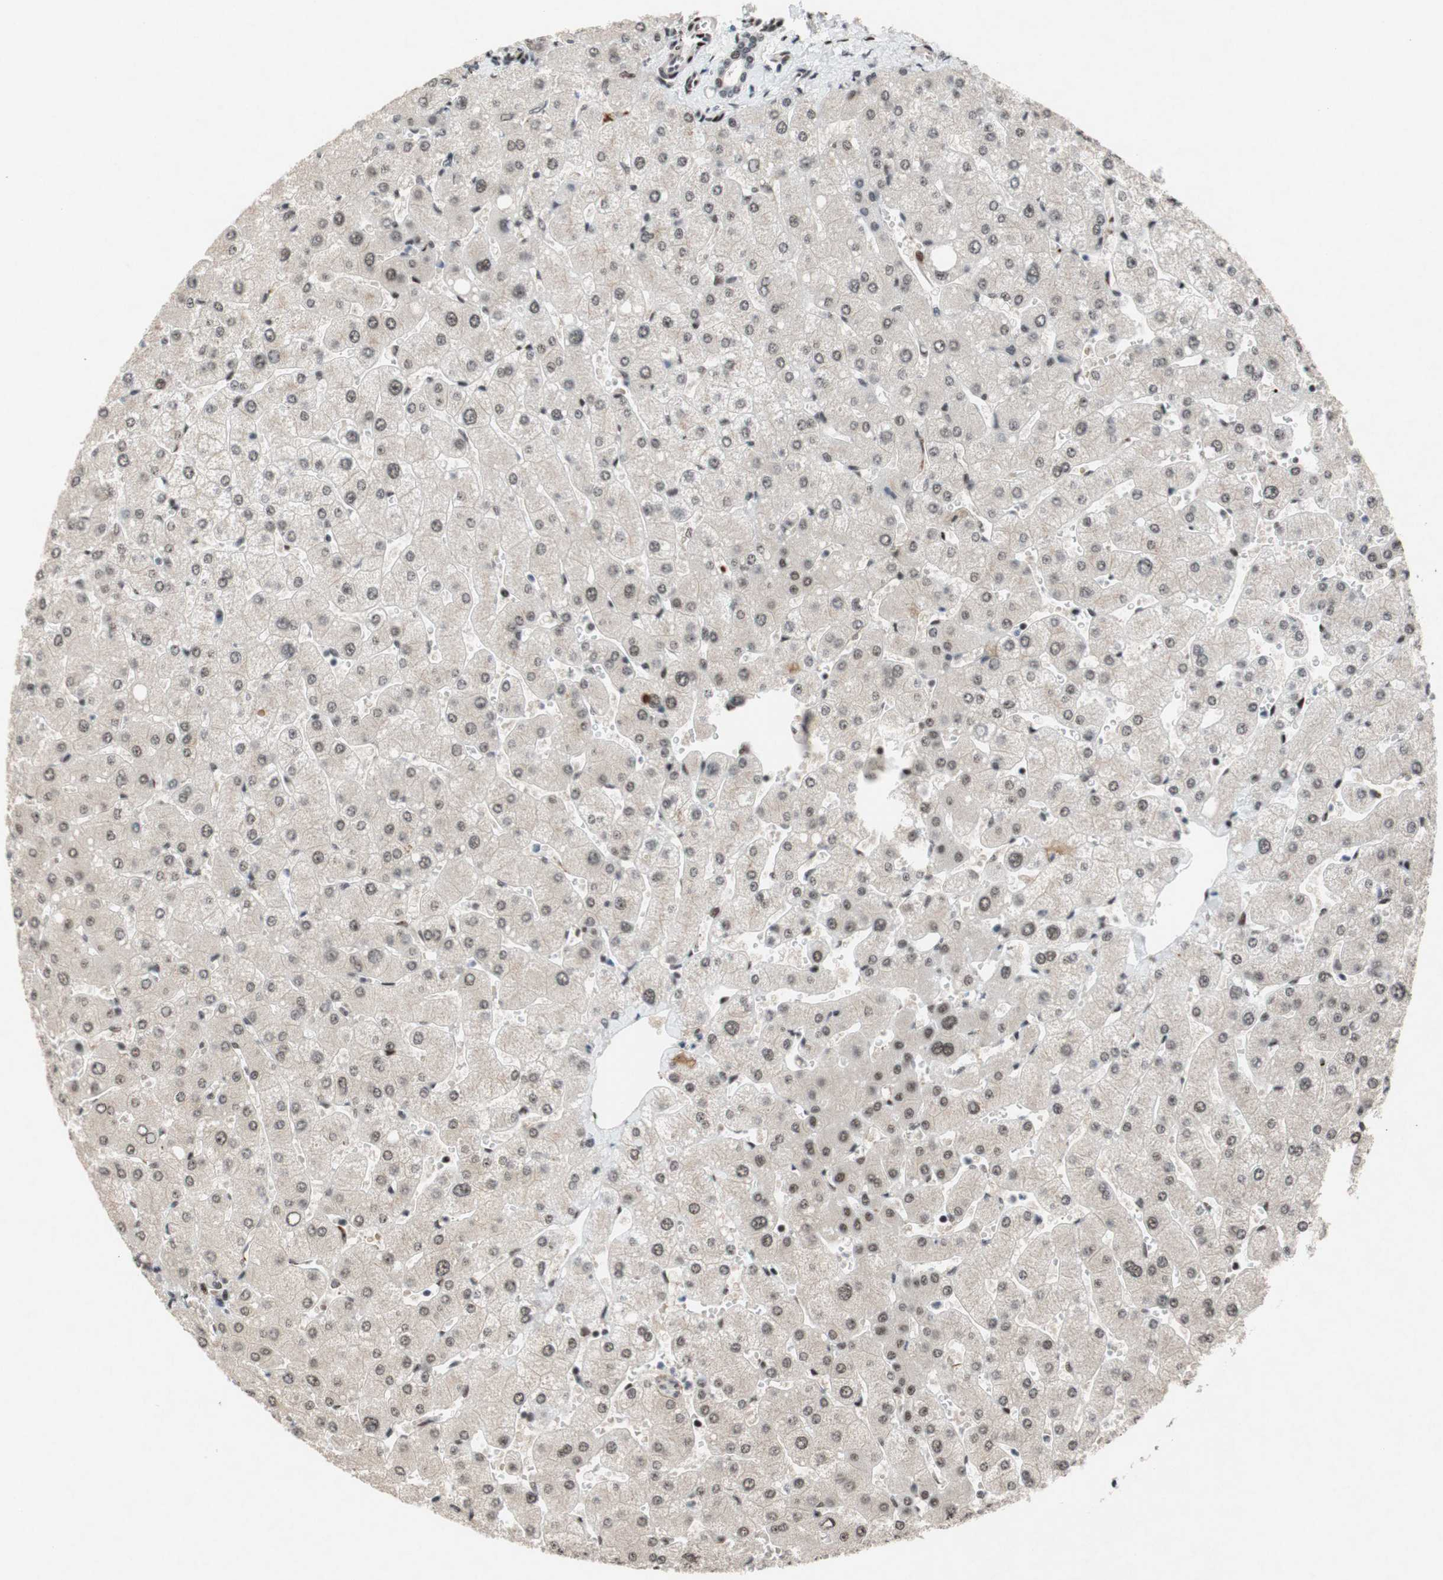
{"staining": {"intensity": "moderate", "quantity": "25%-75%", "location": "nuclear"}, "tissue": "liver", "cell_type": "Cholangiocytes", "image_type": "normal", "snomed": [{"axis": "morphology", "description": "Normal tissue, NOS"}, {"axis": "topography", "description": "Liver"}], "caption": "Brown immunohistochemical staining in normal human liver displays moderate nuclear positivity in approximately 25%-75% of cholangiocytes. (DAB (3,3'-diaminobenzidine) = brown stain, brightfield microscopy at high magnification).", "gene": "TLE1", "patient": {"sex": "male", "age": 55}}